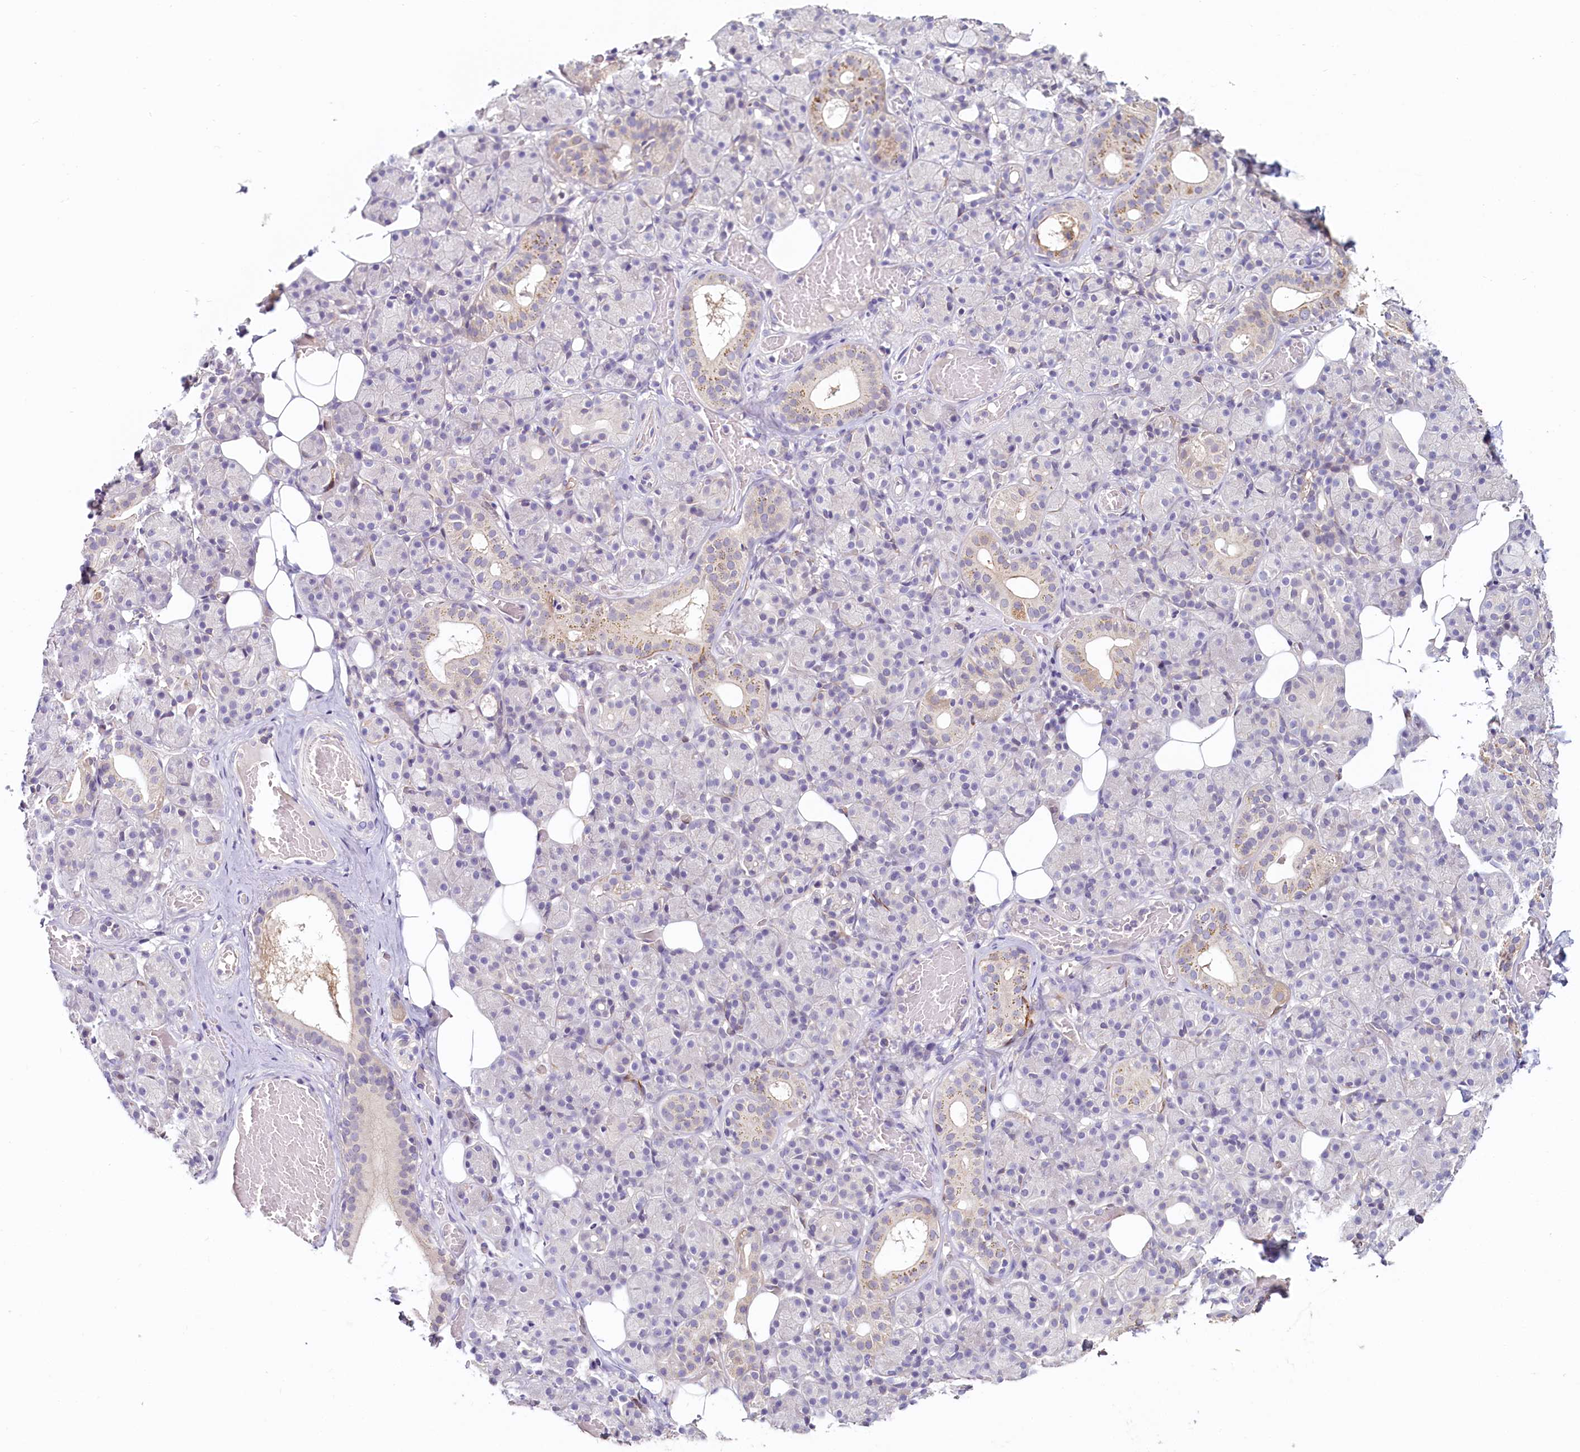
{"staining": {"intensity": "weak", "quantity": "25%-75%", "location": "cytoplasmic/membranous"}, "tissue": "salivary gland", "cell_type": "Glandular cells", "image_type": "normal", "snomed": [{"axis": "morphology", "description": "Normal tissue, NOS"}, {"axis": "topography", "description": "Salivary gland"}], "caption": "Protein analysis of normal salivary gland shows weak cytoplasmic/membranous expression in approximately 25%-75% of glandular cells.", "gene": "PDE6D", "patient": {"sex": "male", "age": 63}}